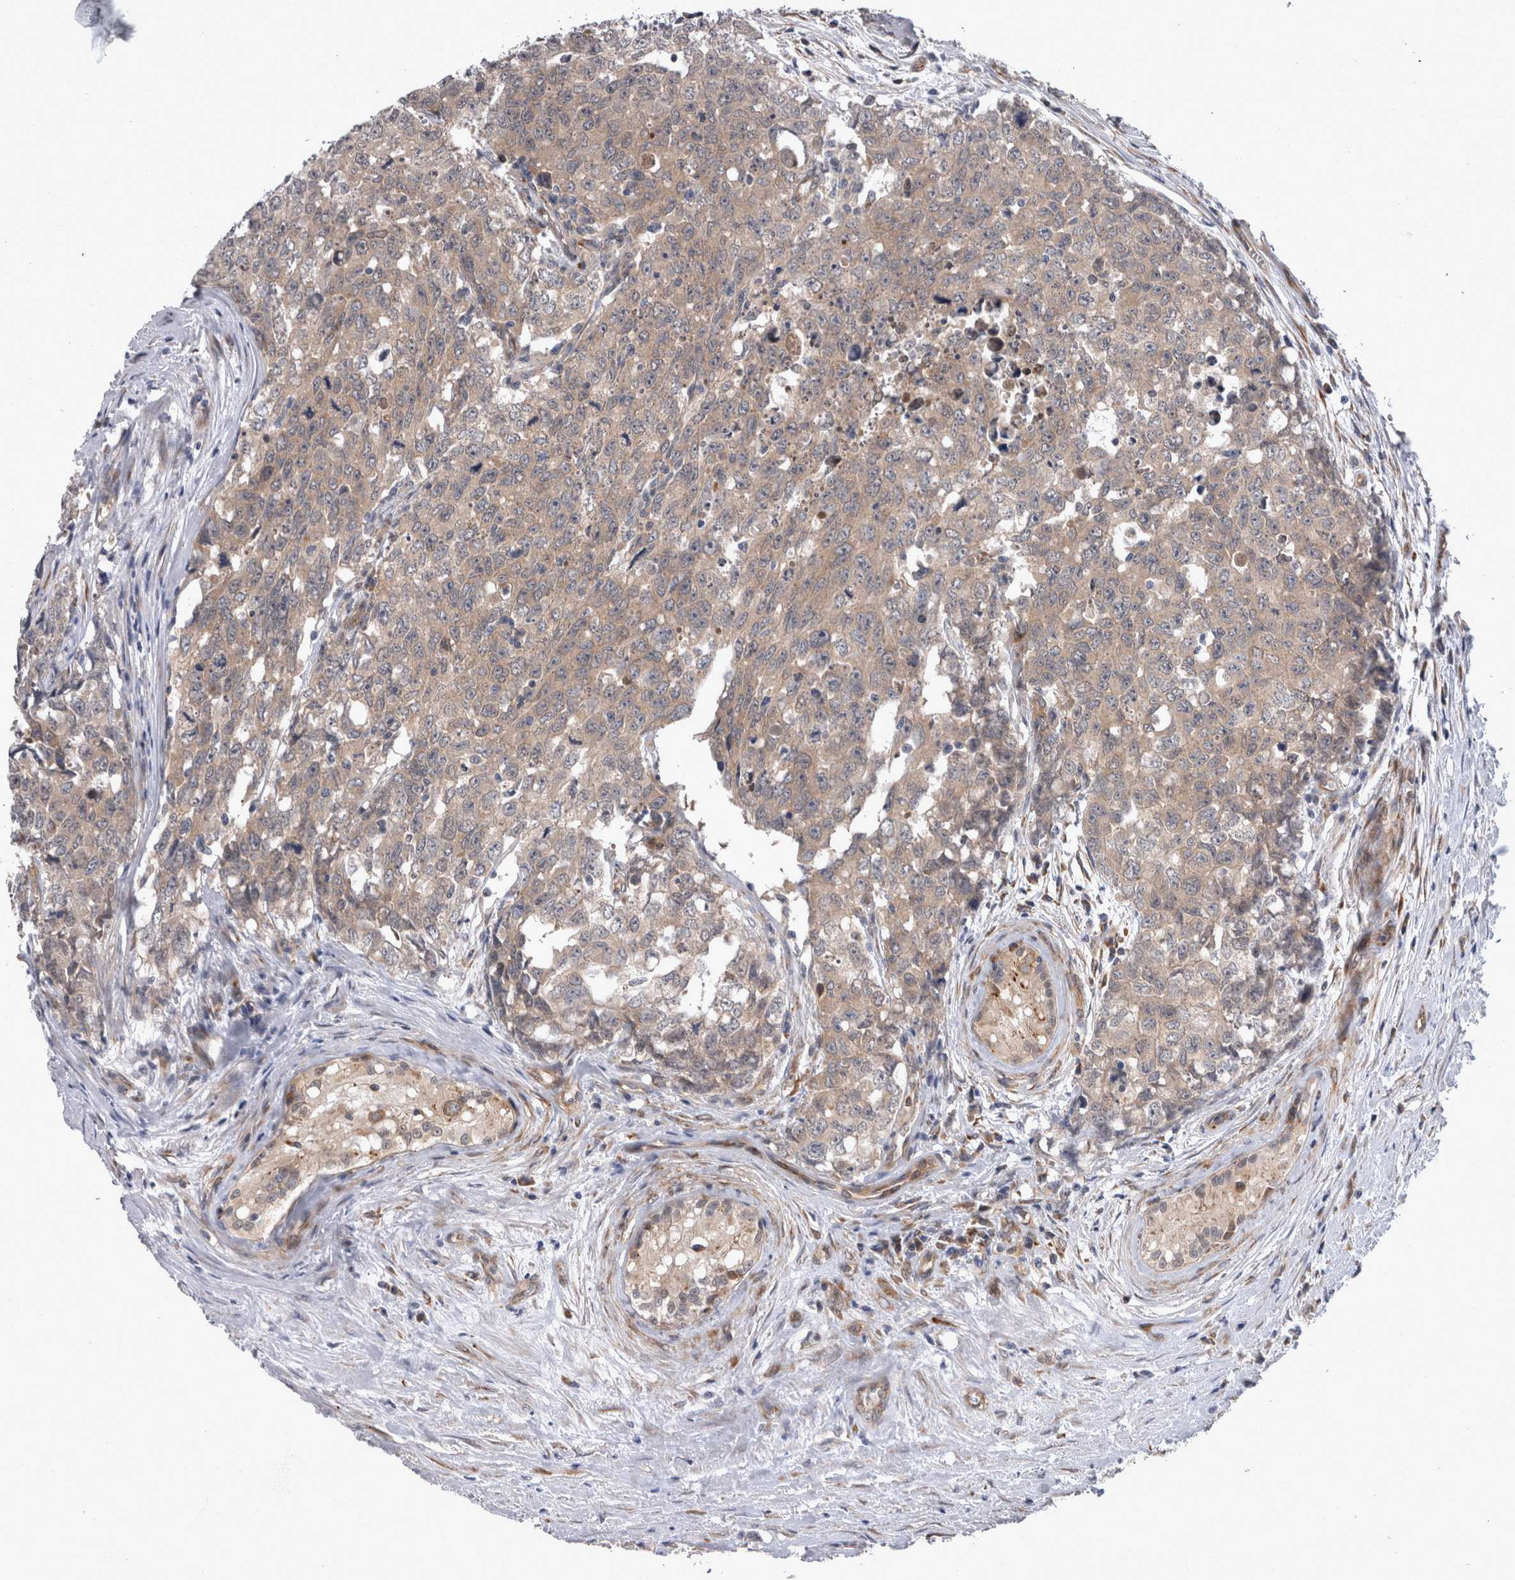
{"staining": {"intensity": "weak", "quantity": ">75%", "location": "cytoplasmic/membranous"}, "tissue": "testis cancer", "cell_type": "Tumor cells", "image_type": "cancer", "snomed": [{"axis": "morphology", "description": "Carcinoma, Embryonal, NOS"}, {"axis": "topography", "description": "Testis"}], "caption": "A brown stain highlights weak cytoplasmic/membranous staining of a protein in embryonal carcinoma (testis) tumor cells. The staining is performed using DAB (3,3'-diaminobenzidine) brown chromogen to label protein expression. The nuclei are counter-stained blue using hematoxylin.", "gene": "DDX6", "patient": {"sex": "male", "age": 28}}